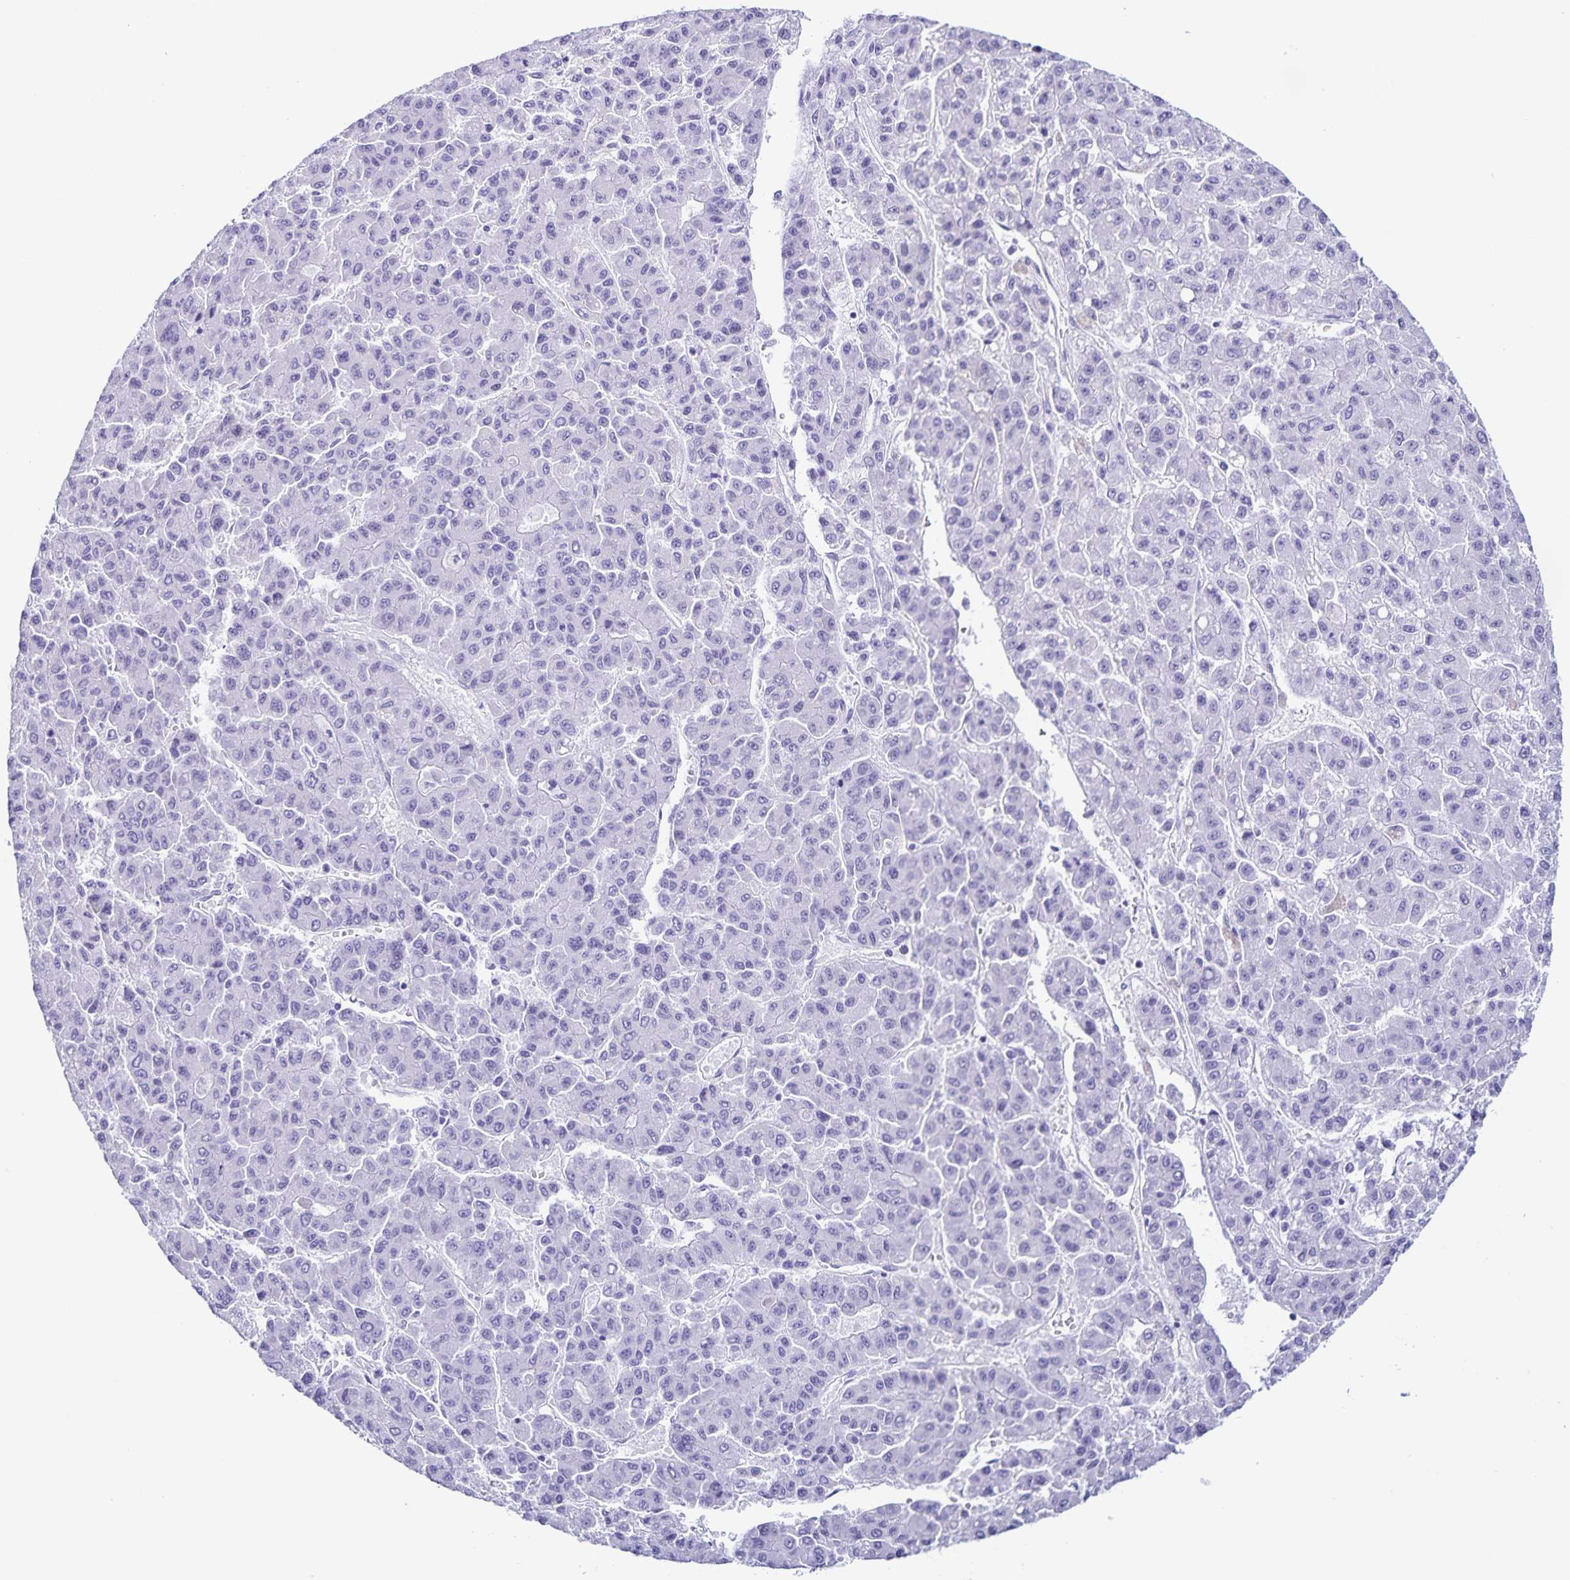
{"staining": {"intensity": "negative", "quantity": "none", "location": "none"}, "tissue": "liver cancer", "cell_type": "Tumor cells", "image_type": "cancer", "snomed": [{"axis": "morphology", "description": "Carcinoma, Hepatocellular, NOS"}, {"axis": "topography", "description": "Liver"}], "caption": "This is a histopathology image of IHC staining of liver cancer (hepatocellular carcinoma), which shows no positivity in tumor cells.", "gene": "FAM170A", "patient": {"sex": "male", "age": 70}}